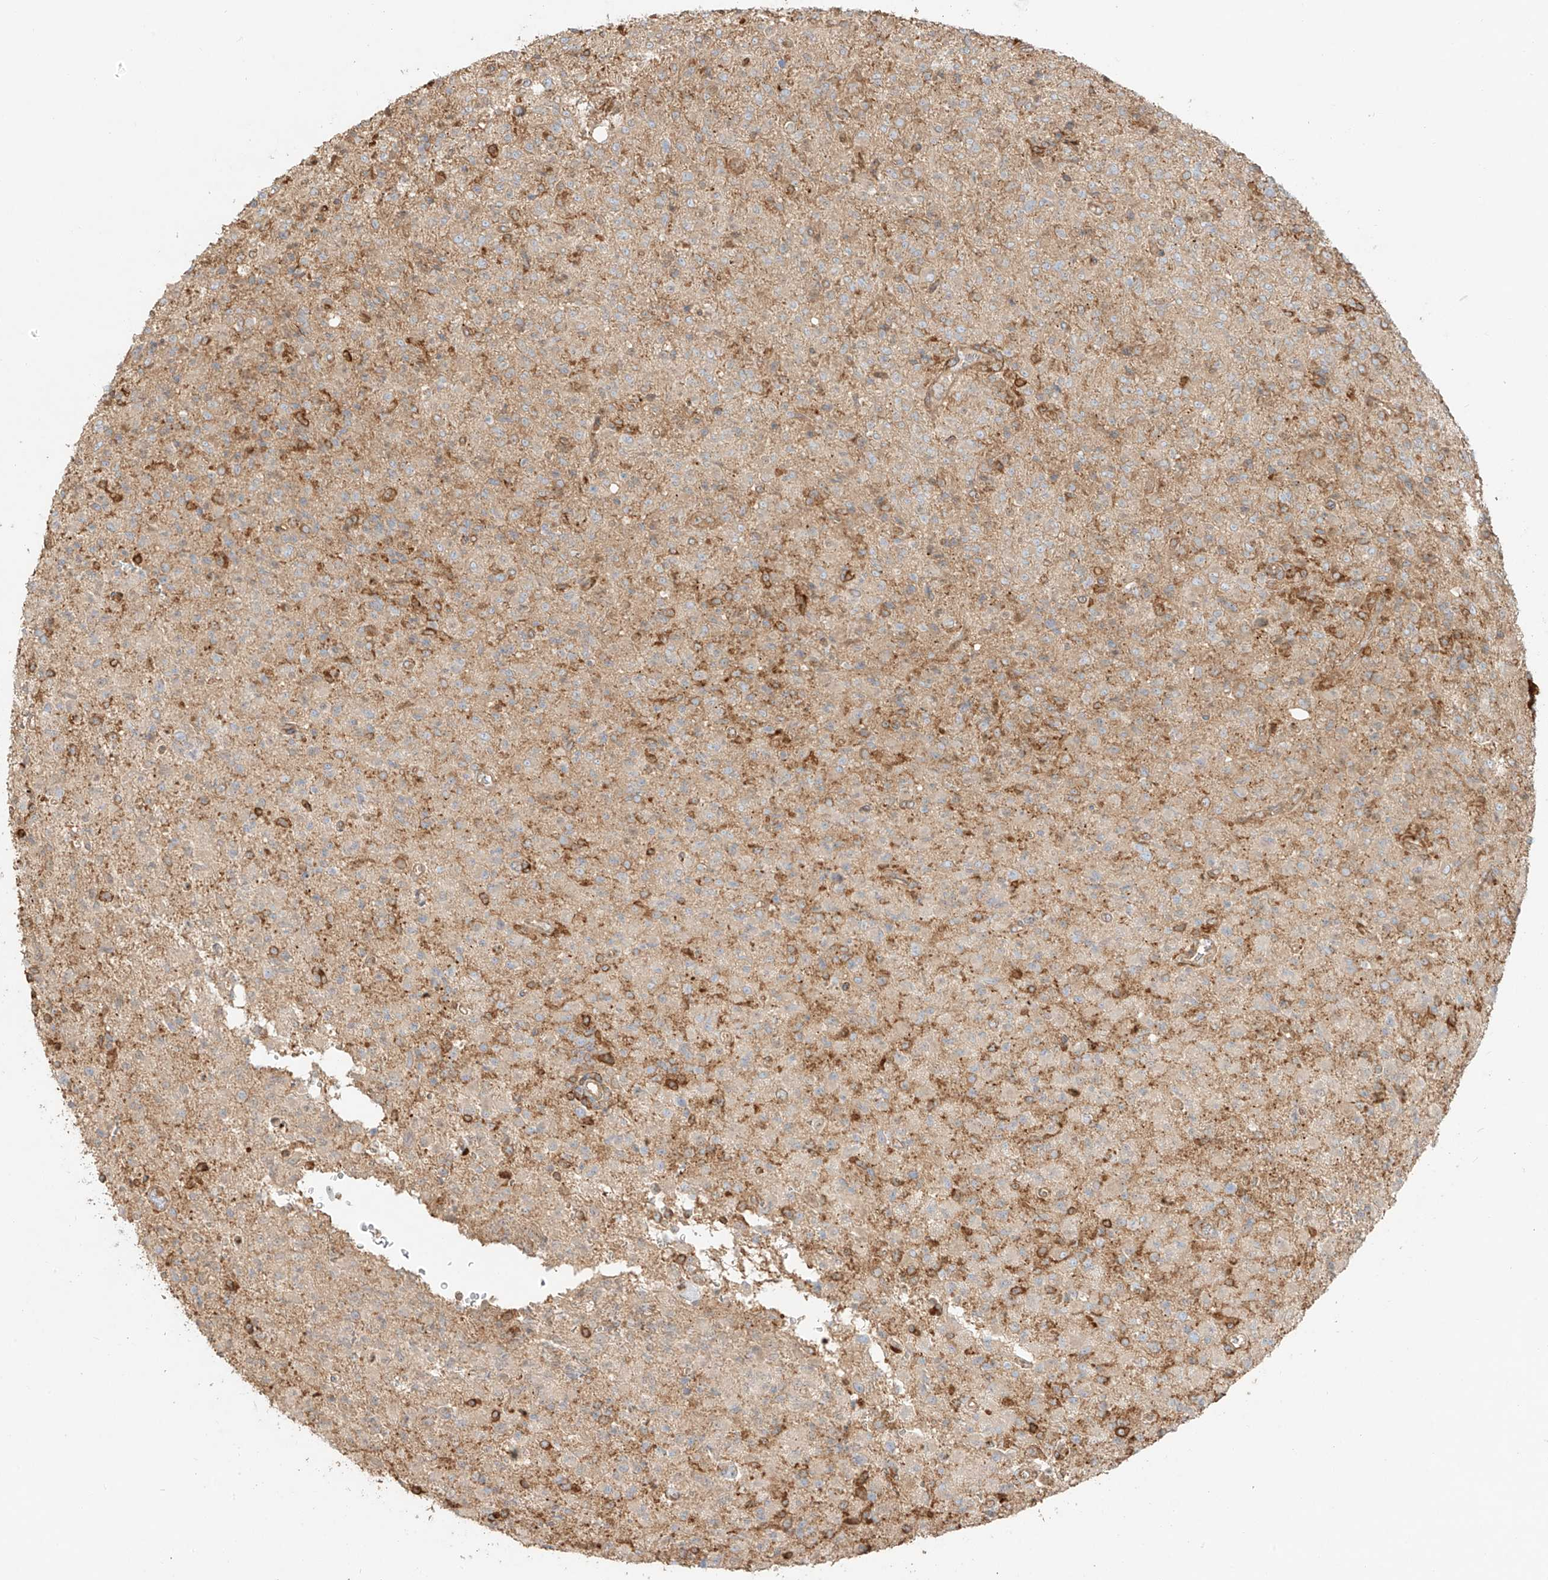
{"staining": {"intensity": "weak", "quantity": ">75%", "location": "cytoplasmic/membranous"}, "tissue": "glioma", "cell_type": "Tumor cells", "image_type": "cancer", "snomed": [{"axis": "morphology", "description": "Glioma, malignant, High grade"}, {"axis": "topography", "description": "Brain"}], "caption": "Brown immunohistochemical staining in human glioma exhibits weak cytoplasmic/membranous positivity in approximately >75% of tumor cells.", "gene": "SNX9", "patient": {"sex": "female", "age": 57}}